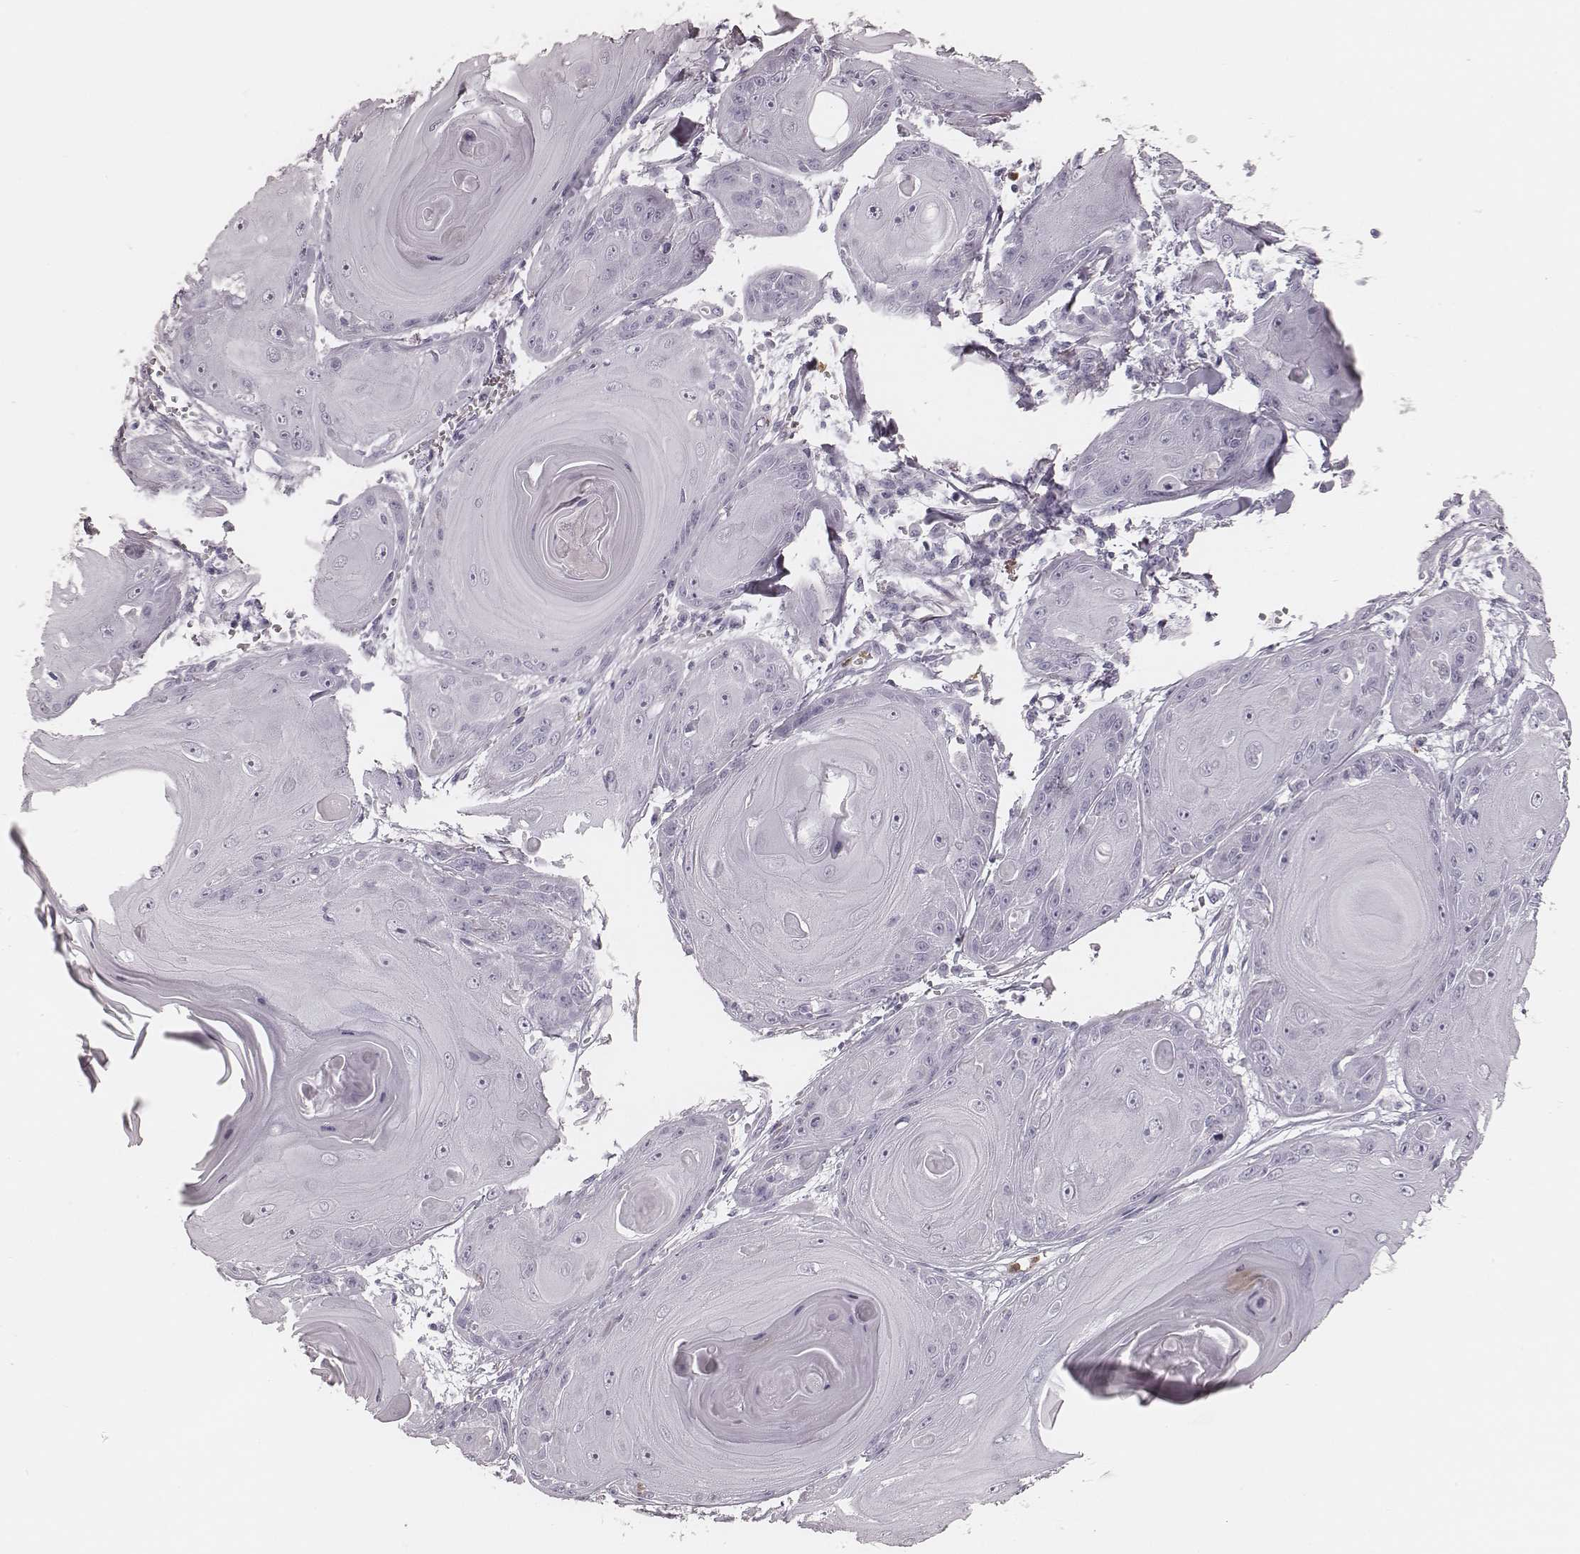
{"staining": {"intensity": "negative", "quantity": "none", "location": "none"}, "tissue": "skin cancer", "cell_type": "Tumor cells", "image_type": "cancer", "snomed": [{"axis": "morphology", "description": "Squamous cell carcinoma, NOS"}, {"axis": "topography", "description": "Skin"}, {"axis": "topography", "description": "Vulva"}], "caption": "IHC of human skin cancer shows no positivity in tumor cells.", "gene": "ELANE", "patient": {"sex": "female", "age": 85}}